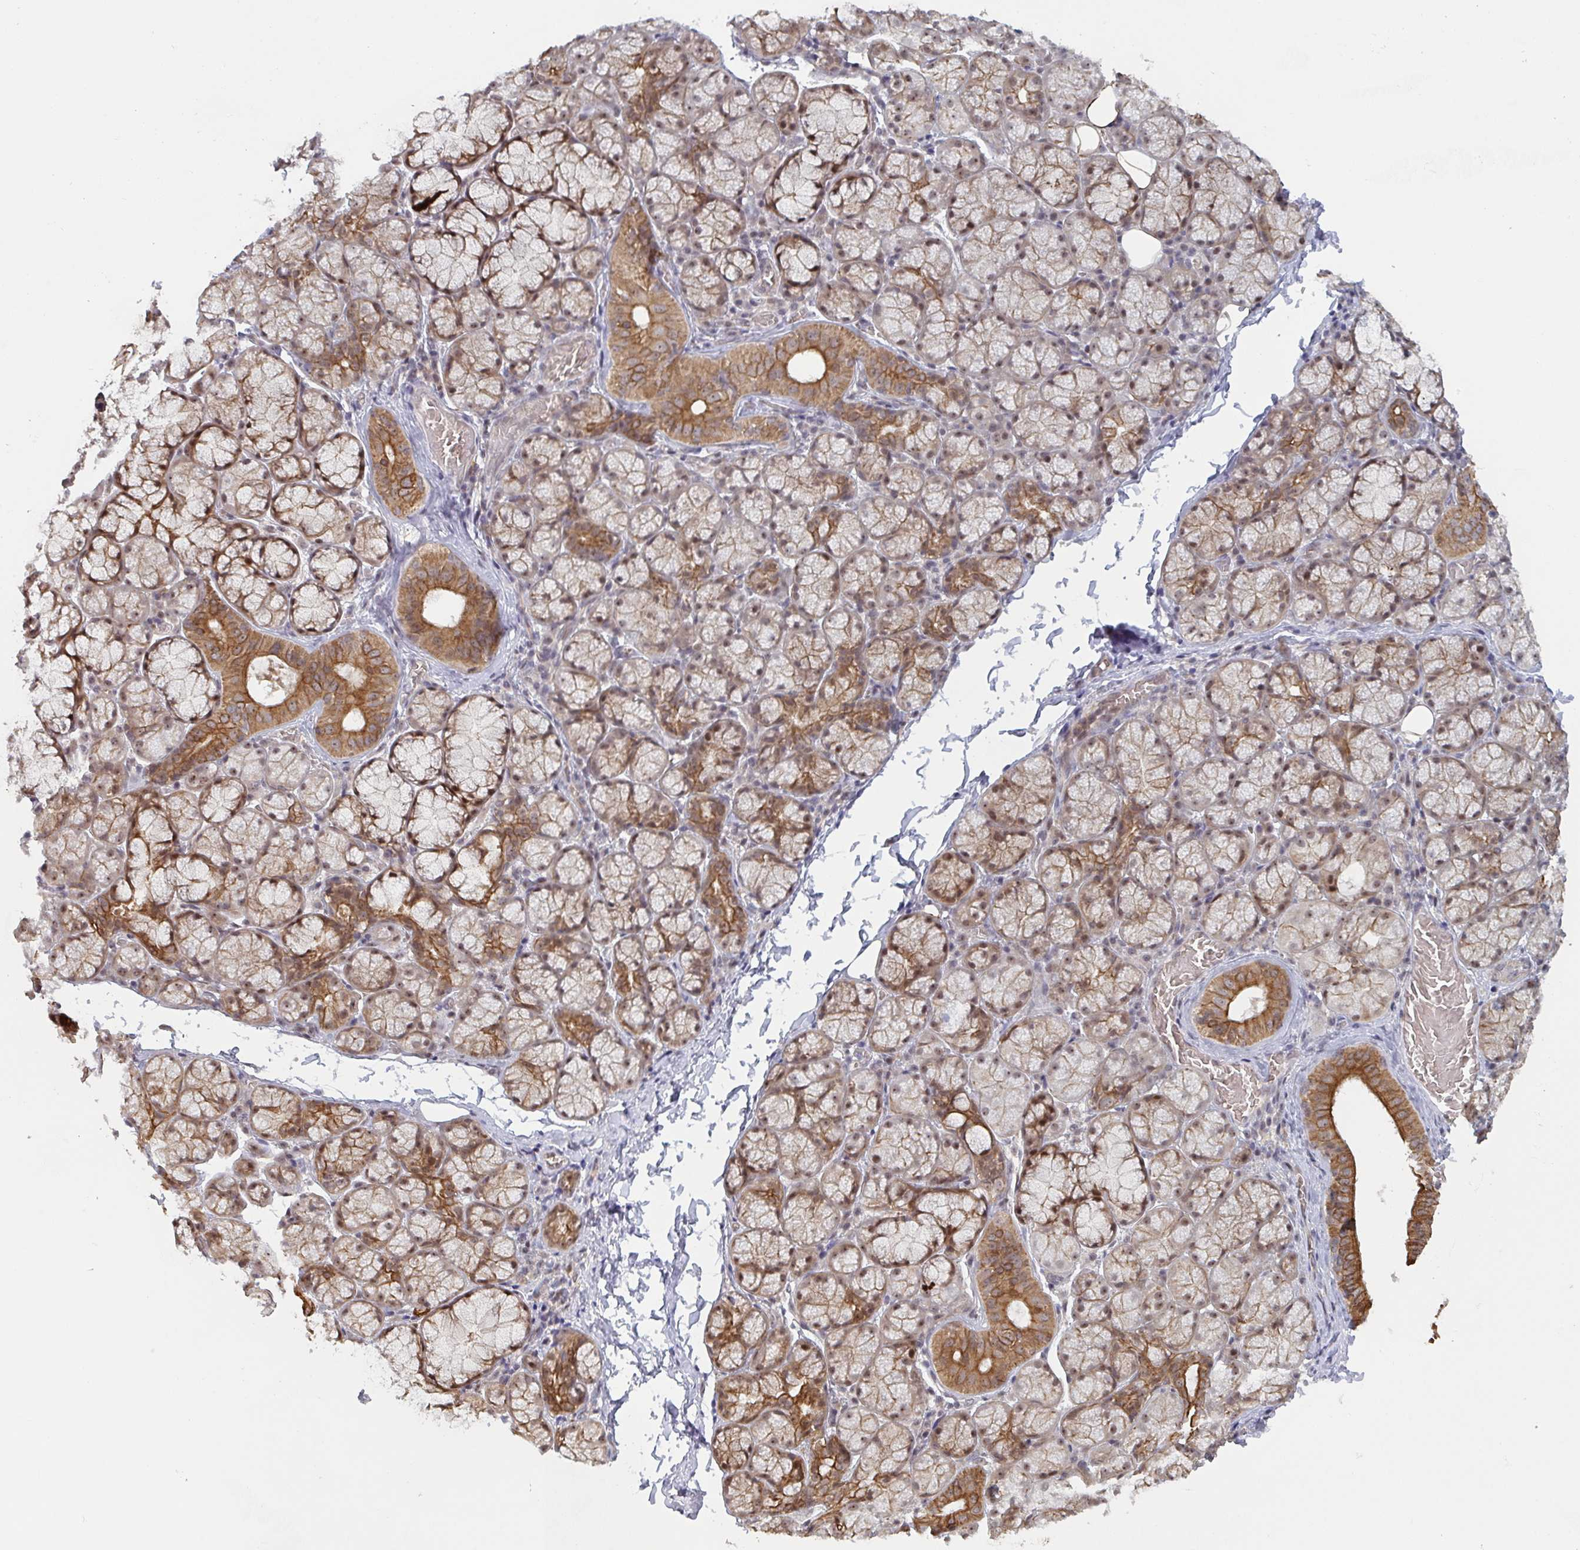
{"staining": {"intensity": "strong", "quantity": "25%-75%", "location": "cytoplasmic/membranous,nuclear"}, "tissue": "salivary gland", "cell_type": "Glandular cells", "image_type": "normal", "snomed": [{"axis": "morphology", "description": "Normal tissue, NOS"}, {"axis": "topography", "description": "Salivary gland"}], "caption": "High-magnification brightfield microscopy of unremarkable salivary gland stained with DAB (3,3'-diaminobenzidine) (brown) and counterstained with hematoxylin (blue). glandular cells exhibit strong cytoplasmic/membranous,nuclear staining is appreciated in about25%-75% of cells. The protein is stained brown, and the nuclei are stained in blue (DAB (3,3'-diaminobenzidine) IHC with brightfield microscopy, high magnification).", "gene": "NLRP13", "patient": {"sex": "female", "age": 24}}